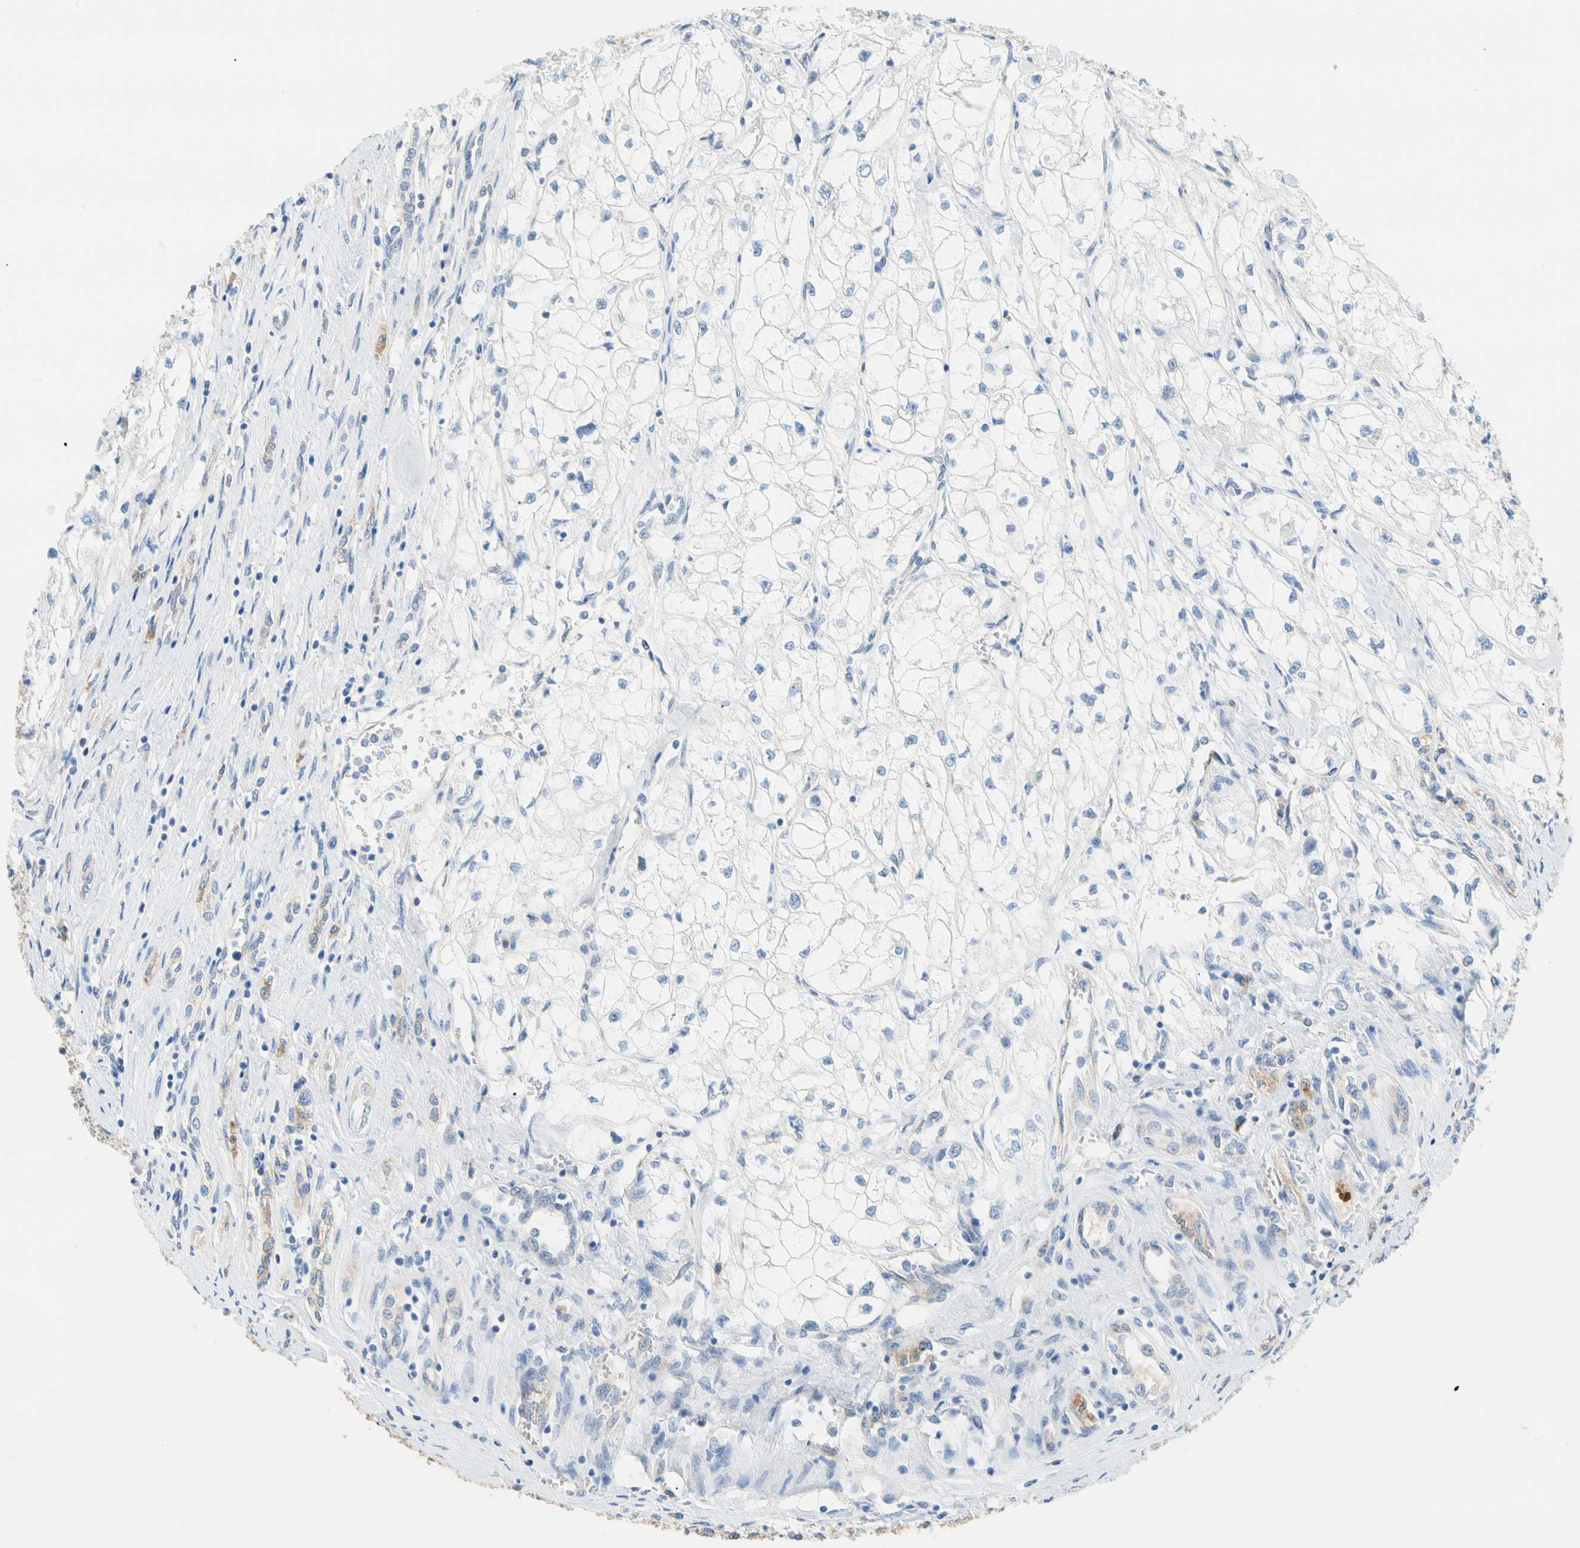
{"staining": {"intensity": "negative", "quantity": "none", "location": "none"}, "tissue": "renal cancer", "cell_type": "Tumor cells", "image_type": "cancer", "snomed": [{"axis": "morphology", "description": "Adenocarcinoma, NOS"}, {"axis": "topography", "description": "Kidney"}], "caption": "The micrograph exhibits no significant positivity in tumor cells of renal cancer. (Stains: DAB immunohistochemistry (IHC) with hematoxylin counter stain, Microscopy: brightfield microscopy at high magnification).", "gene": "GPHN", "patient": {"sex": "female", "age": 70}}